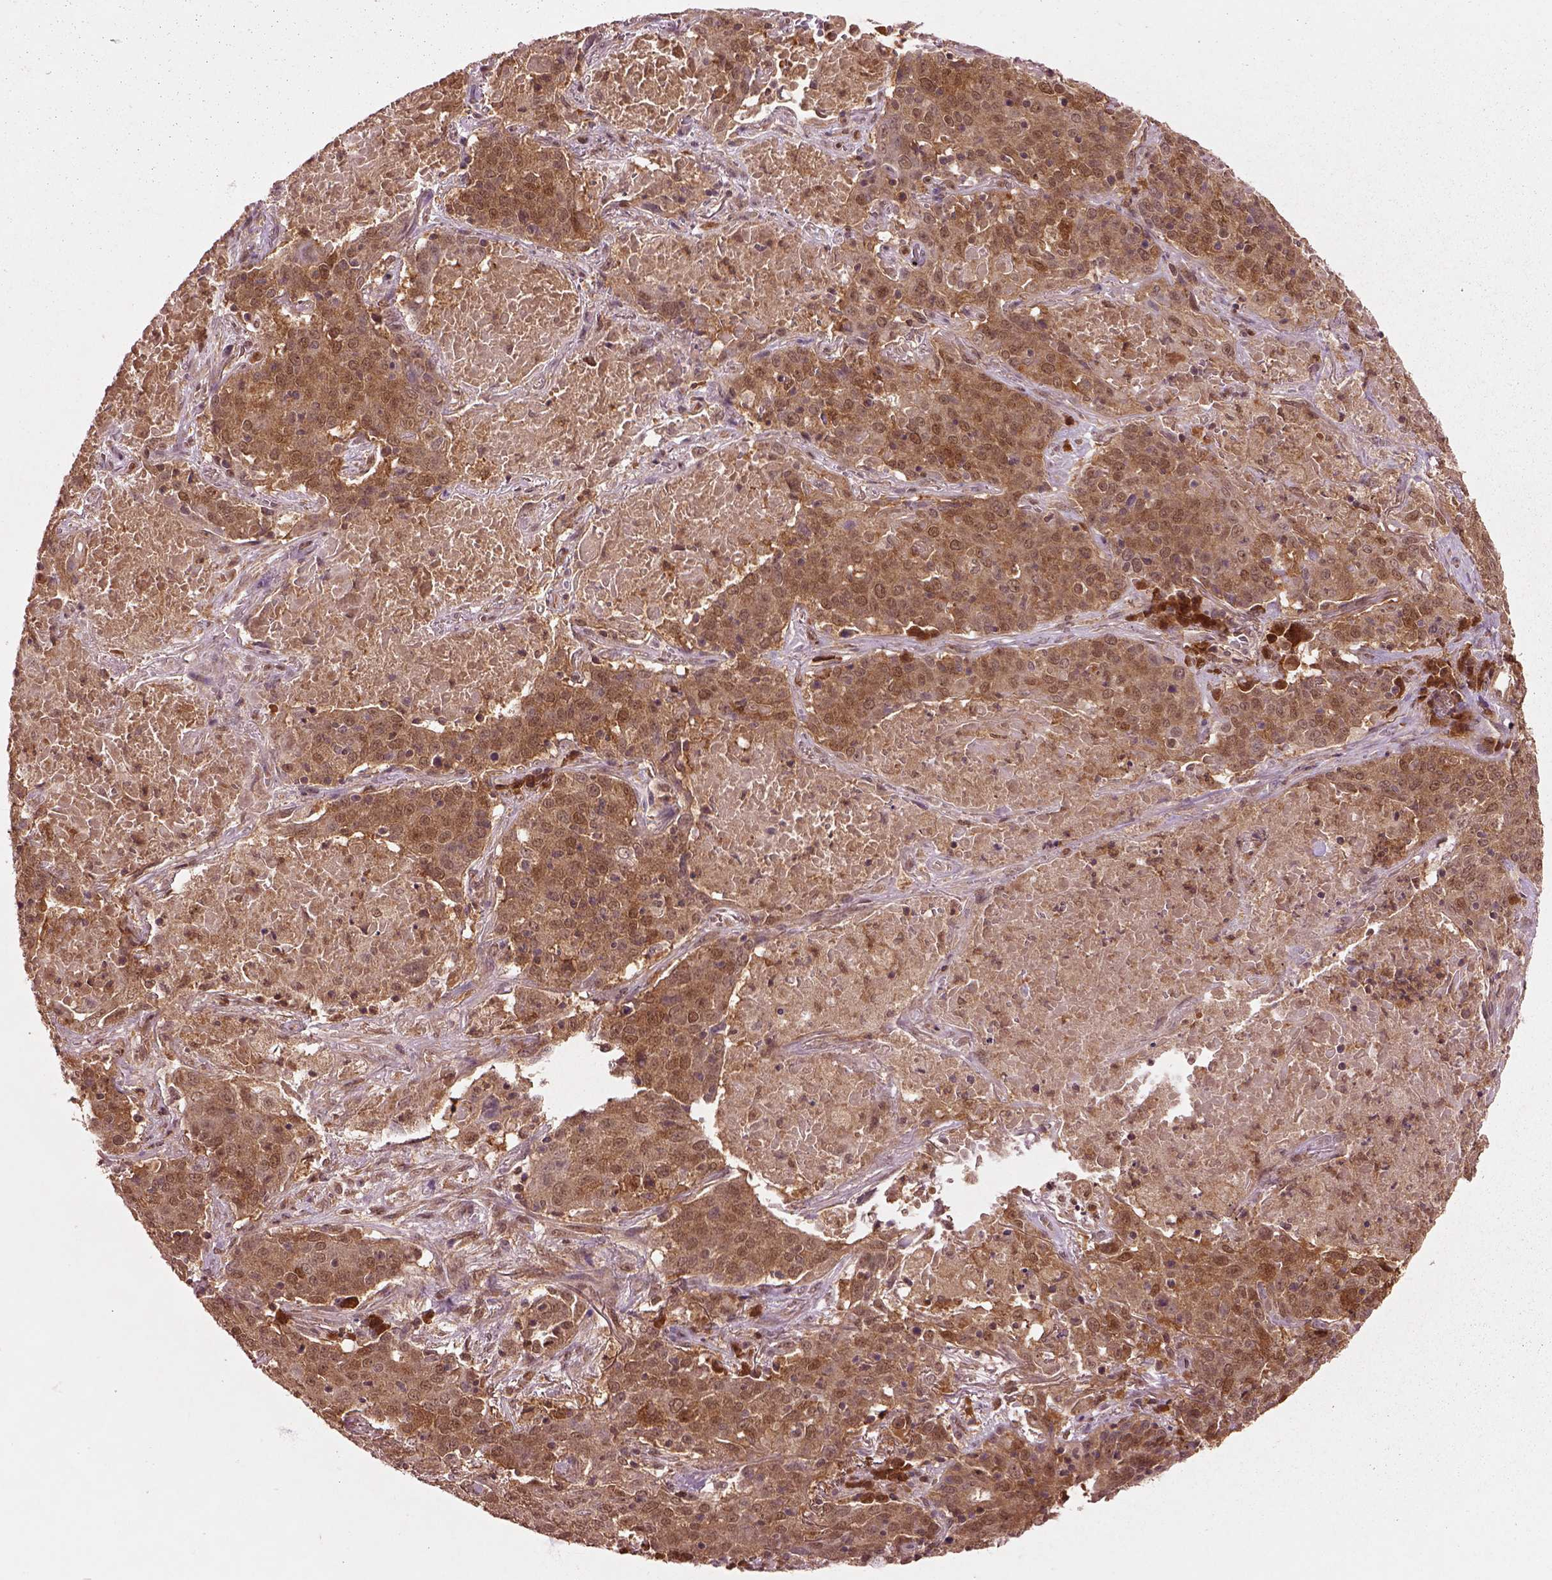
{"staining": {"intensity": "moderate", "quantity": ">75%", "location": "cytoplasmic/membranous,nuclear"}, "tissue": "lung cancer", "cell_type": "Tumor cells", "image_type": "cancer", "snomed": [{"axis": "morphology", "description": "Squamous cell carcinoma, NOS"}, {"axis": "topography", "description": "Lung"}], "caption": "Lung cancer (squamous cell carcinoma) stained with immunohistochemistry demonstrates moderate cytoplasmic/membranous and nuclear staining in approximately >75% of tumor cells.", "gene": "MDP1", "patient": {"sex": "male", "age": 82}}